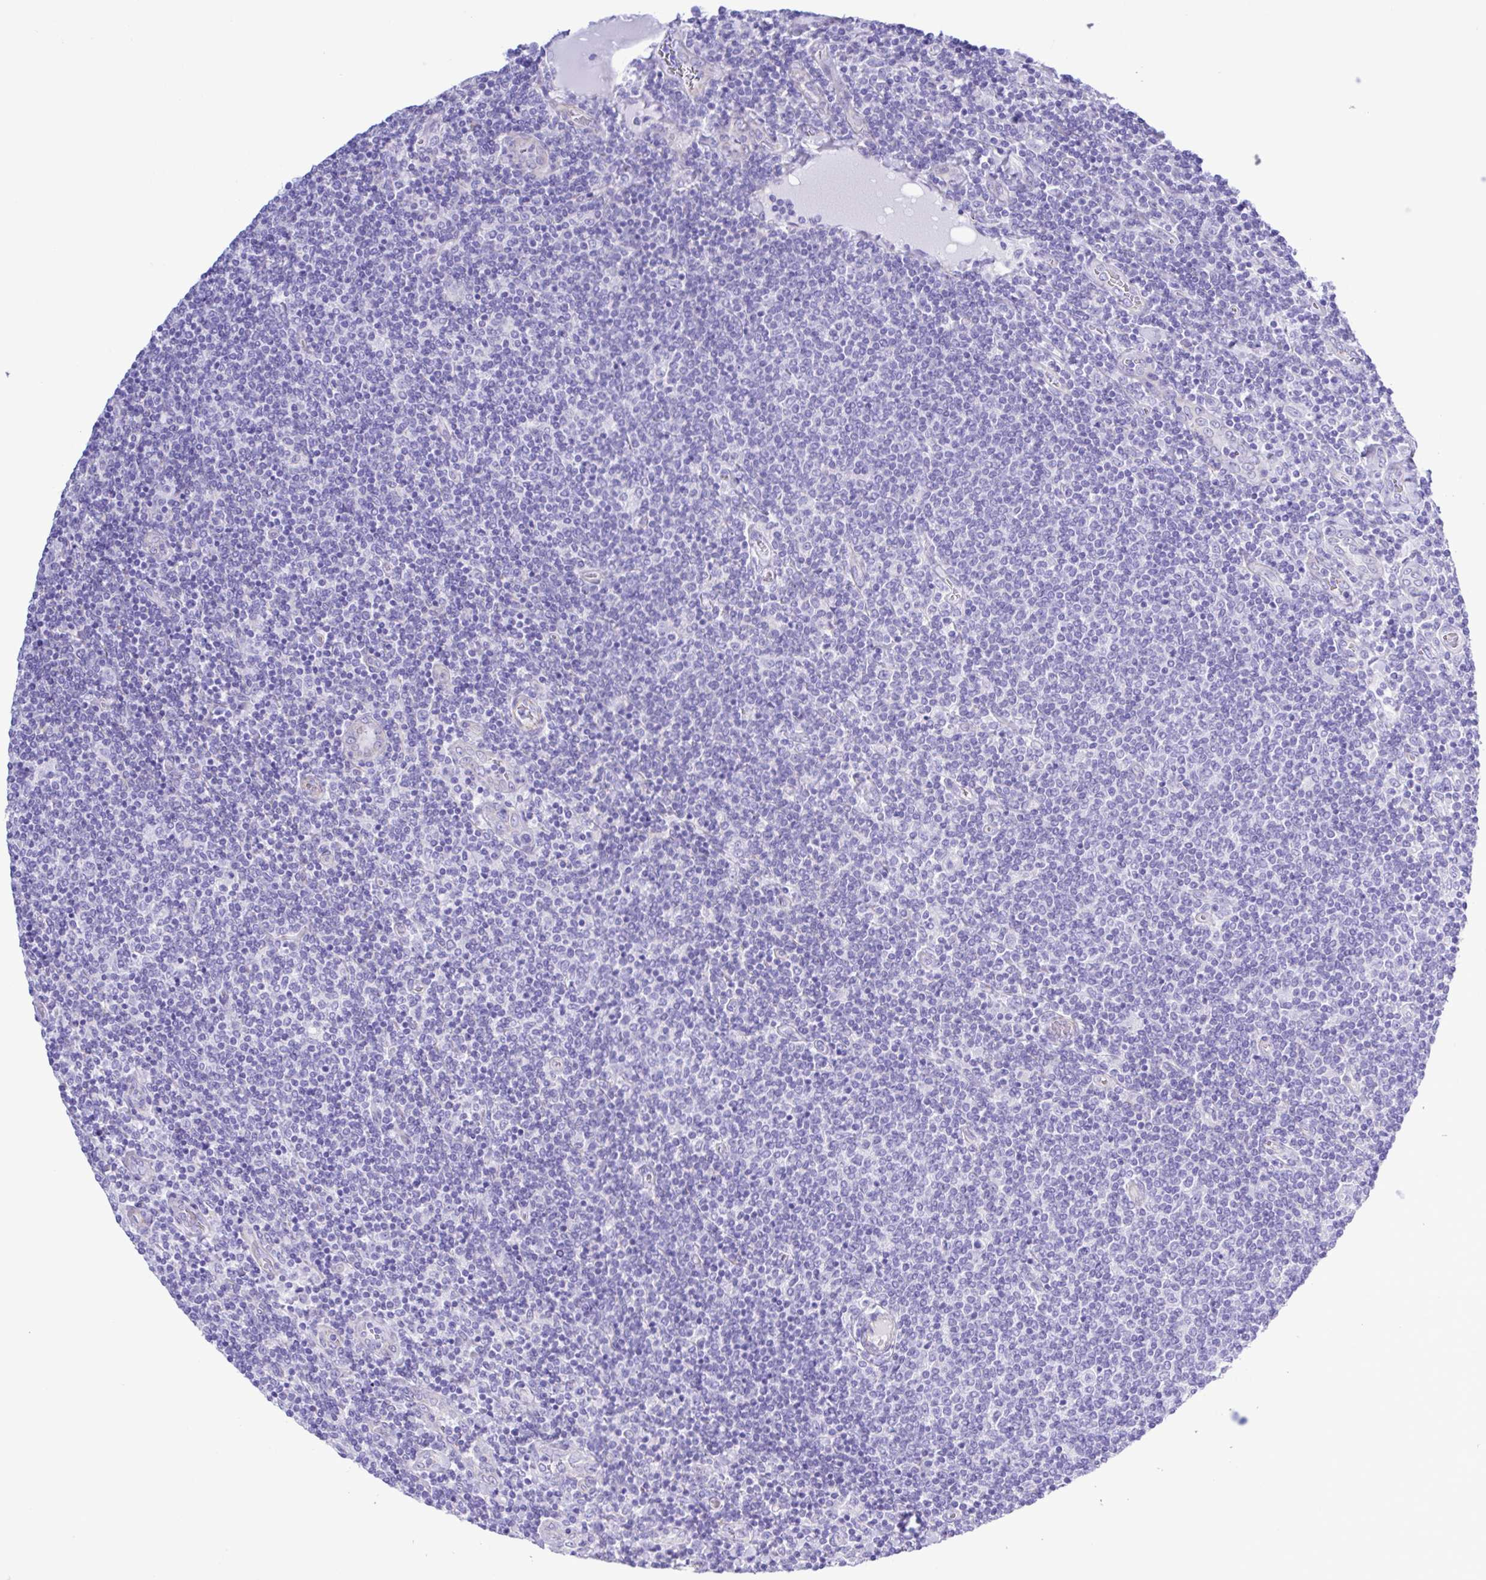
{"staining": {"intensity": "negative", "quantity": "none", "location": "none"}, "tissue": "lymphoma", "cell_type": "Tumor cells", "image_type": "cancer", "snomed": [{"axis": "morphology", "description": "Malignant lymphoma, non-Hodgkin's type, Low grade"}, {"axis": "topography", "description": "Lymph node"}], "caption": "Image shows no significant protein staining in tumor cells of low-grade malignant lymphoma, non-Hodgkin's type. Brightfield microscopy of IHC stained with DAB (brown) and hematoxylin (blue), captured at high magnification.", "gene": "CYP11A1", "patient": {"sex": "male", "age": 52}}